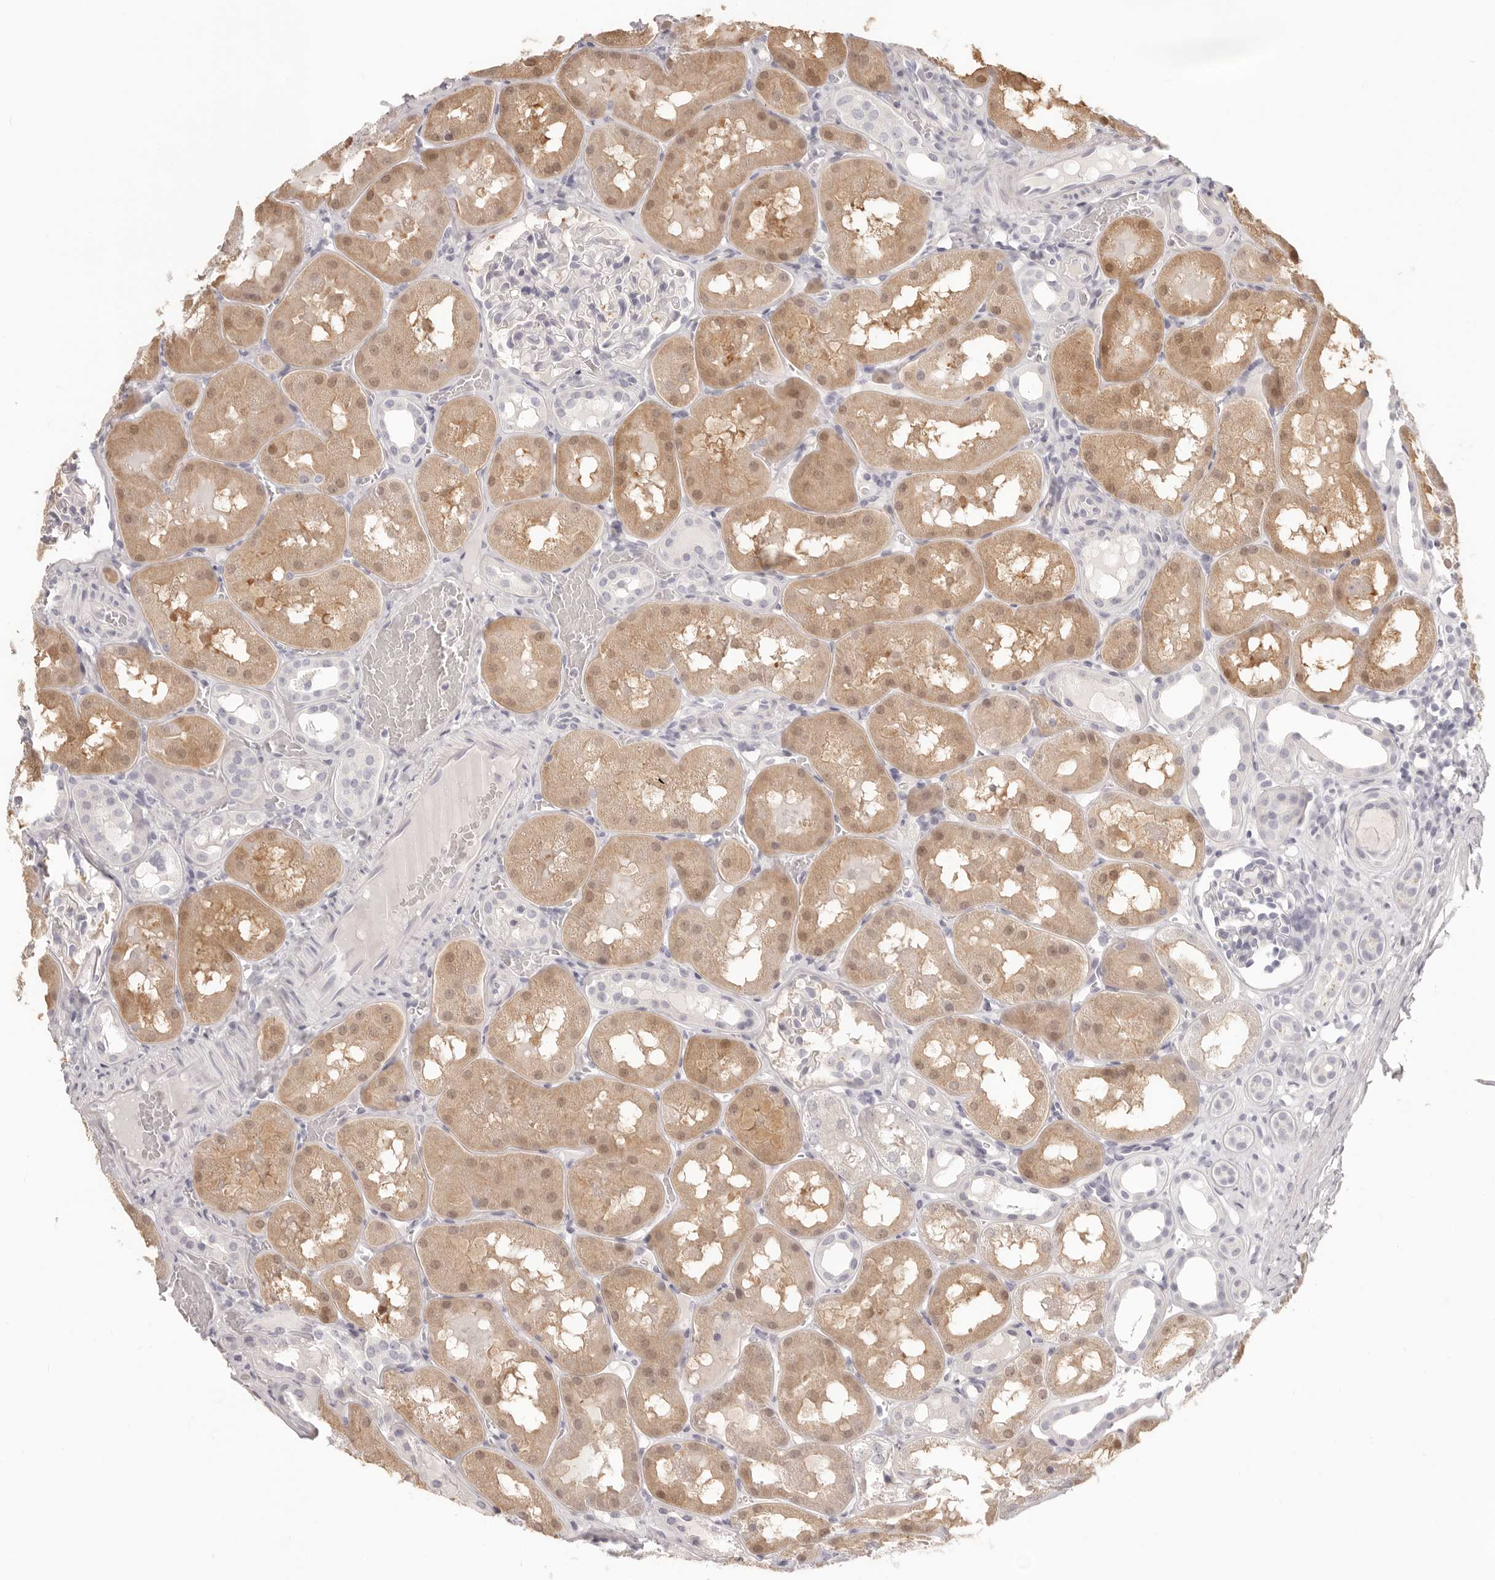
{"staining": {"intensity": "negative", "quantity": "none", "location": "none"}, "tissue": "kidney", "cell_type": "Cells in glomeruli", "image_type": "normal", "snomed": [{"axis": "morphology", "description": "Normal tissue, NOS"}, {"axis": "topography", "description": "Kidney"}, {"axis": "topography", "description": "Urinary bladder"}], "caption": "IHC of unremarkable human kidney demonstrates no positivity in cells in glomeruli. (Stains: DAB (3,3'-diaminobenzidine) immunohistochemistry (IHC) with hematoxylin counter stain, Microscopy: brightfield microscopy at high magnification).", "gene": "FABP1", "patient": {"sex": "male", "age": 16}}